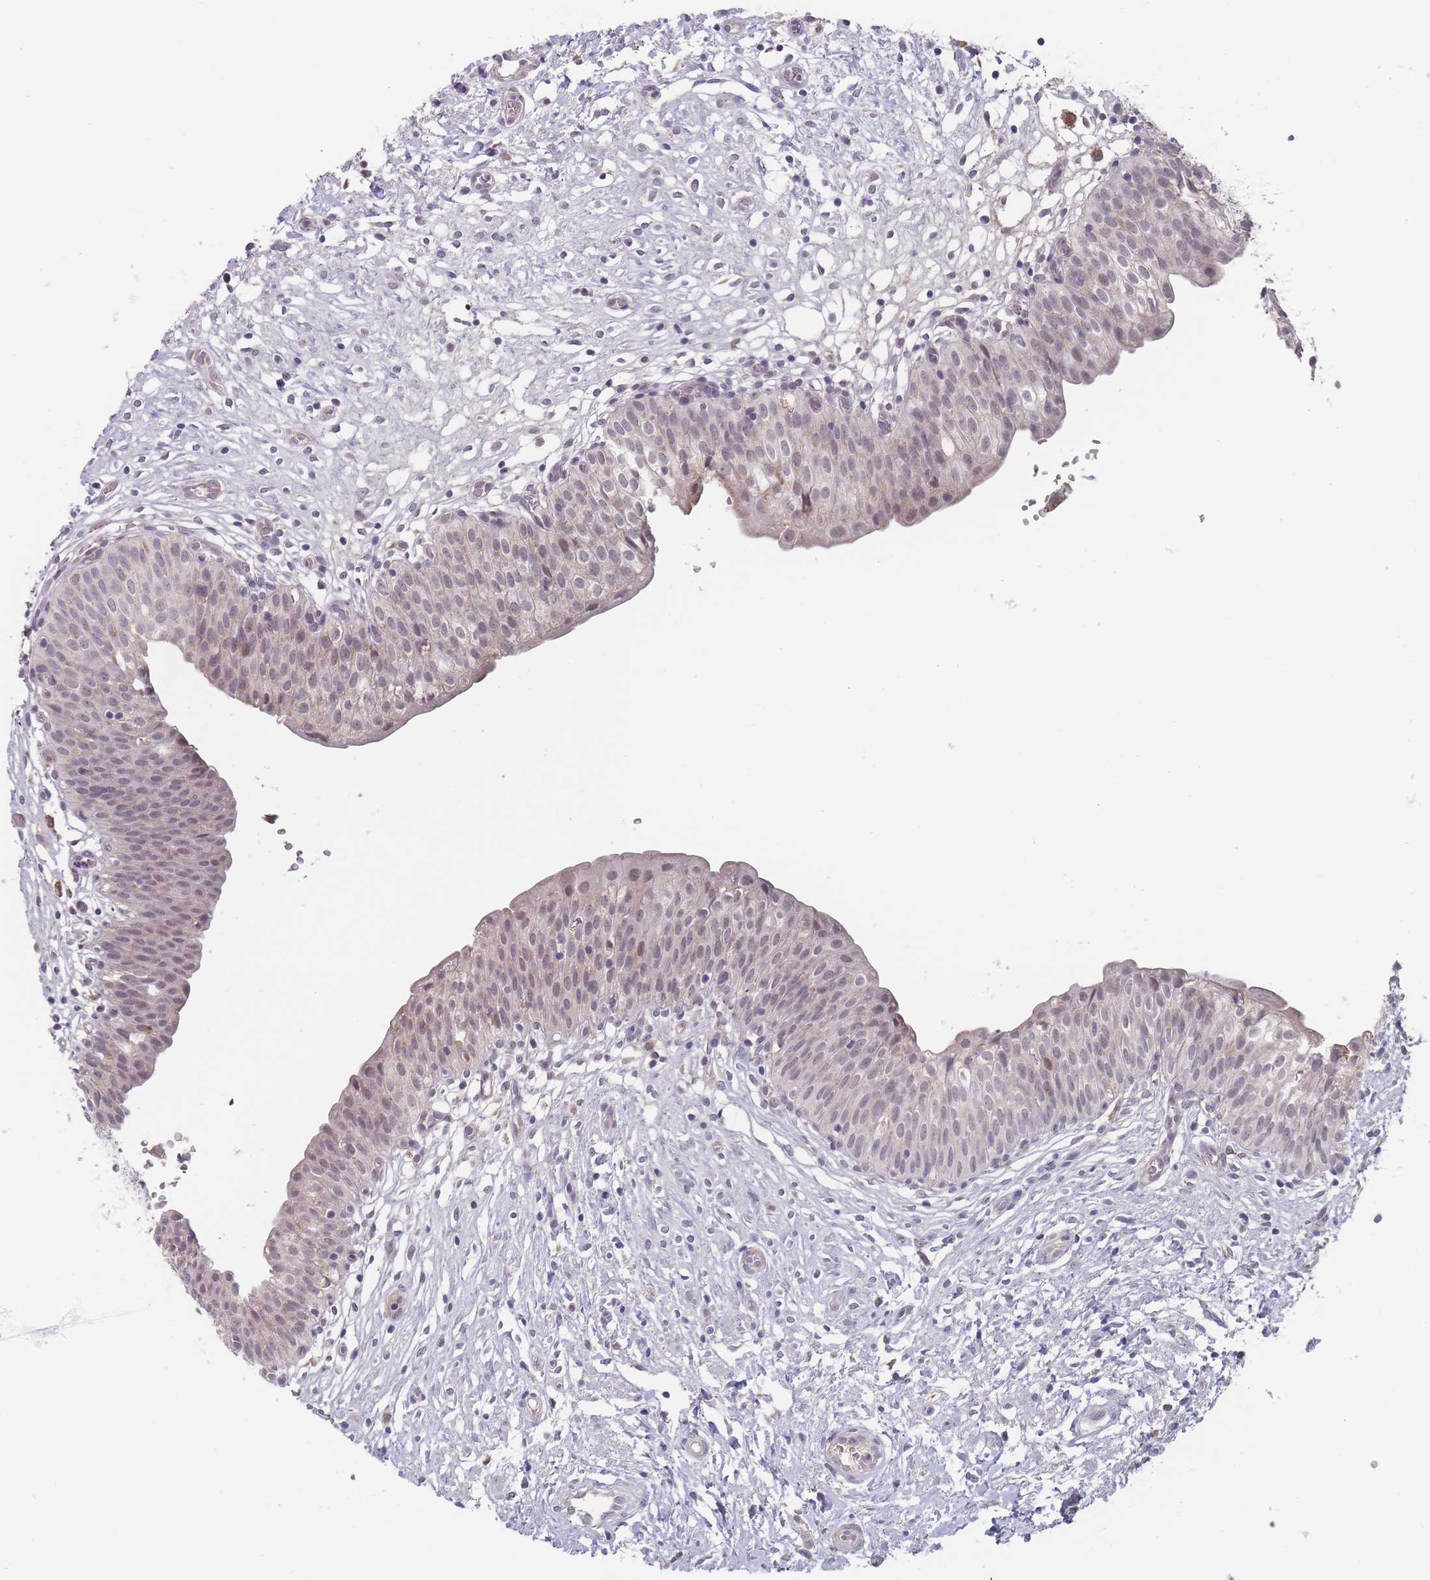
{"staining": {"intensity": "weak", "quantity": "25%-75%", "location": "cytoplasmic/membranous,nuclear"}, "tissue": "urinary bladder", "cell_type": "Urothelial cells", "image_type": "normal", "snomed": [{"axis": "morphology", "description": "Normal tissue, NOS"}, {"axis": "topography", "description": "Urinary bladder"}], "caption": "Immunohistochemistry photomicrograph of benign urinary bladder stained for a protein (brown), which shows low levels of weak cytoplasmic/membranous,nuclear positivity in approximately 25%-75% of urothelial cells.", "gene": "PEX7", "patient": {"sex": "male", "age": 55}}